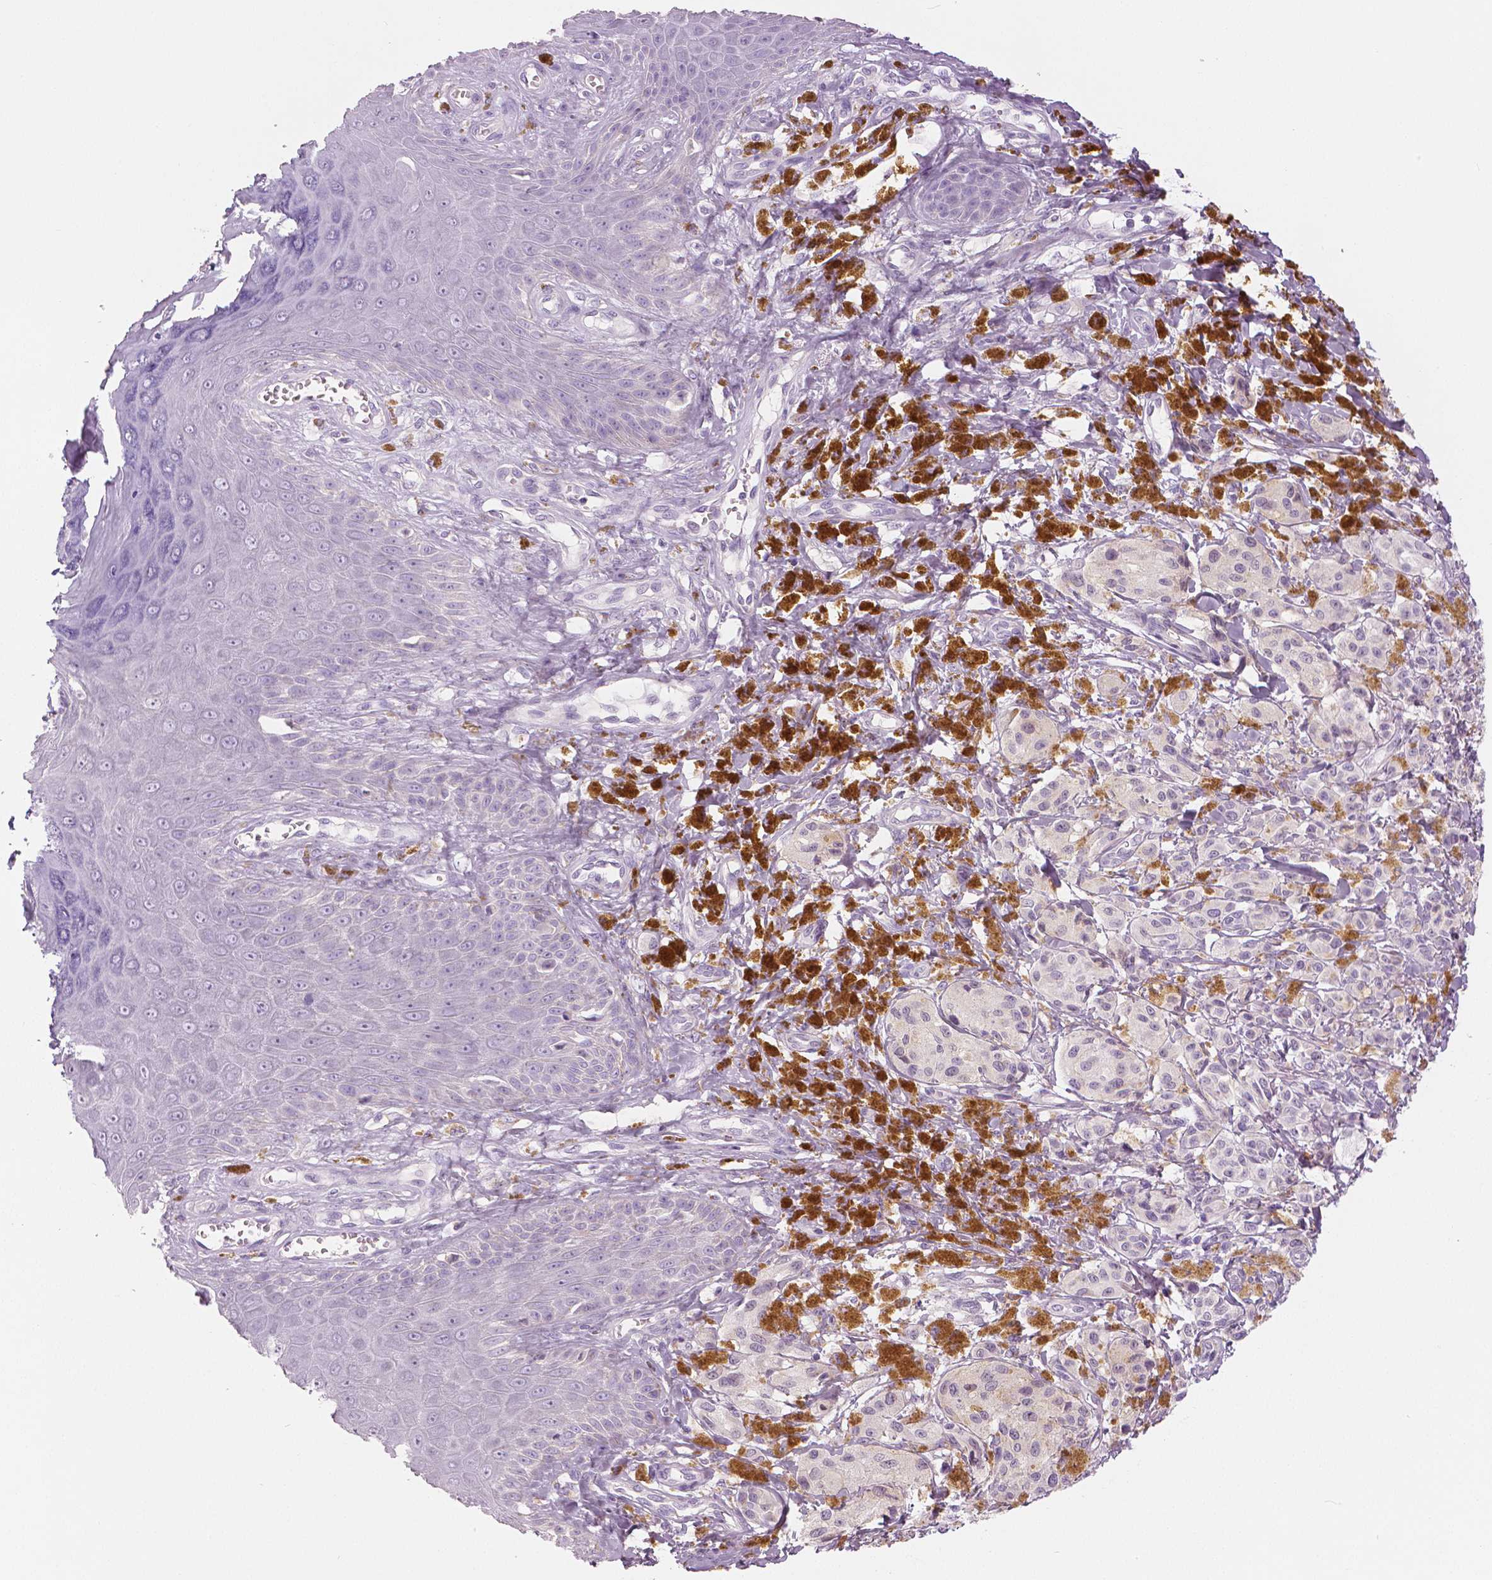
{"staining": {"intensity": "negative", "quantity": "none", "location": "none"}, "tissue": "melanoma", "cell_type": "Tumor cells", "image_type": "cancer", "snomed": [{"axis": "morphology", "description": "Malignant melanoma, NOS"}, {"axis": "topography", "description": "Skin"}], "caption": "High magnification brightfield microscopy of melanoma stained with DAB (3,3'-diaminobenzidine) (brown) and counterstained with hematoxylin (blue): tumor cells show no significant positivity.", "gene": "SLC24A1", "patient": {"sex": "female", "age": 80}}